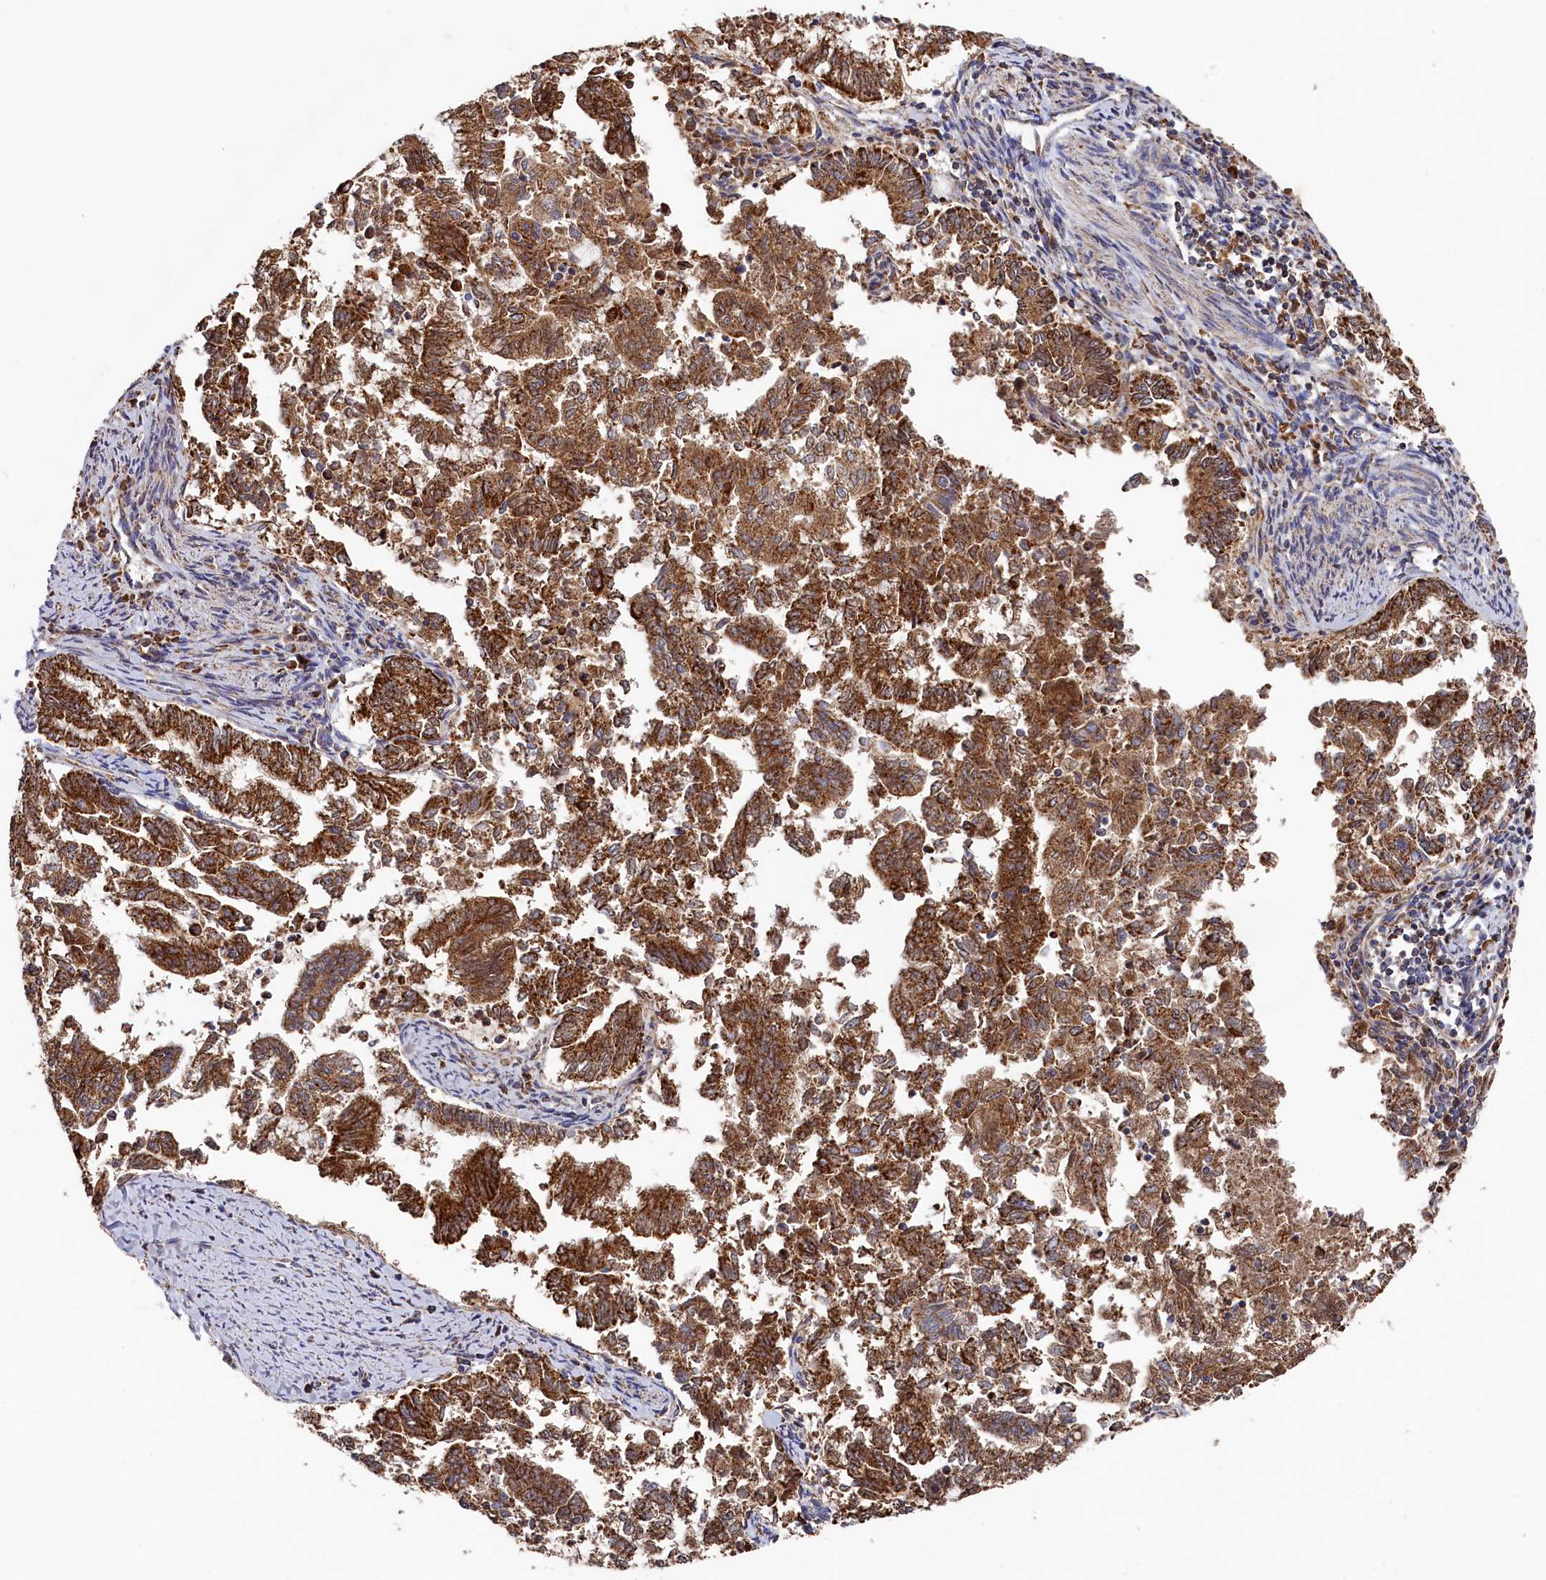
{"staining": {"intensity": "strong", "quantity": ">75%", "location": "cytoplasmic/membranous"}, "tissue": "endometrial cancer", "cell_type": "Tumor cells", "image_type": "cancer", "snomed": [{"axis": "morphology", "description": "Adenocarcinoma, NOS"}, {"axis": "topography", "description": "Endometrium"}], "caption": "DAB immunohistochemical staining of endometrial adenocarcinoma reveals strong cytoplasmic/membranous protein staining in about >75% of tumor cells. Ihc stains the protein in brown and the nuclei are stained blue.", "gene": "HAUS2", "patient": {"sex": "female", "age": 79}}